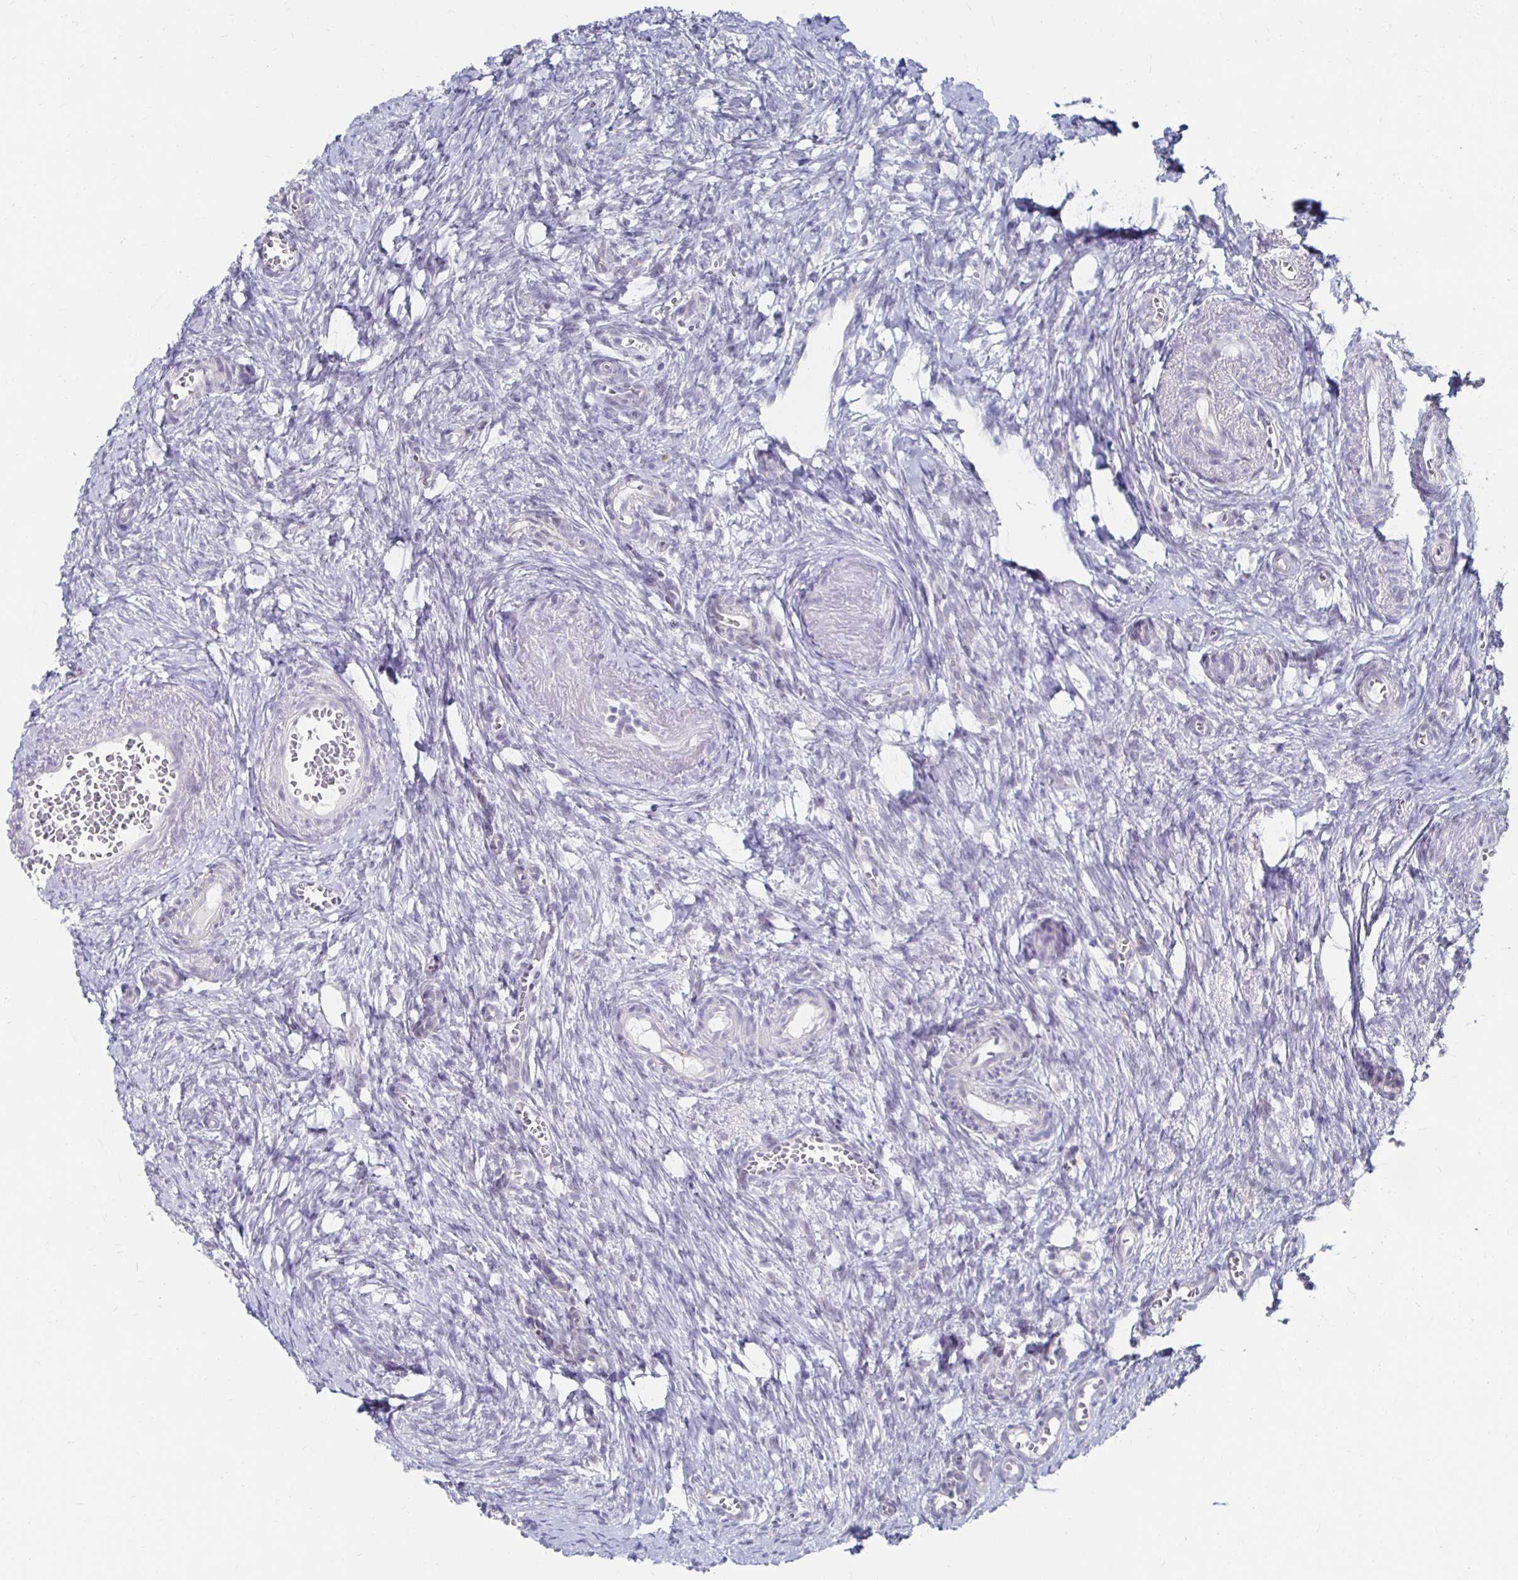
{"staining": {"intensity": "moderate", "quantity": ">75%", "location": "cytoplasmic/membranous"}, "tissue": "ovary", "cell_type": "Follicle cells", "image_type": "normal", "snomed": [{"axis": "morphology", "description": "Normal tissue, NOS"}, {"axis": "topography", "description": "Ovary"}], "caption": "A medium amount of moderate cytoplasmic/membranous positivity is present in about >75% of follicle cells in normal ovary. (DAB (3,3'-diaminobenzidine) = brown stain, brightfield microscopy at high magnification).", "gene": "NOCT", "patient": {"sex": "female", "age": 41}}